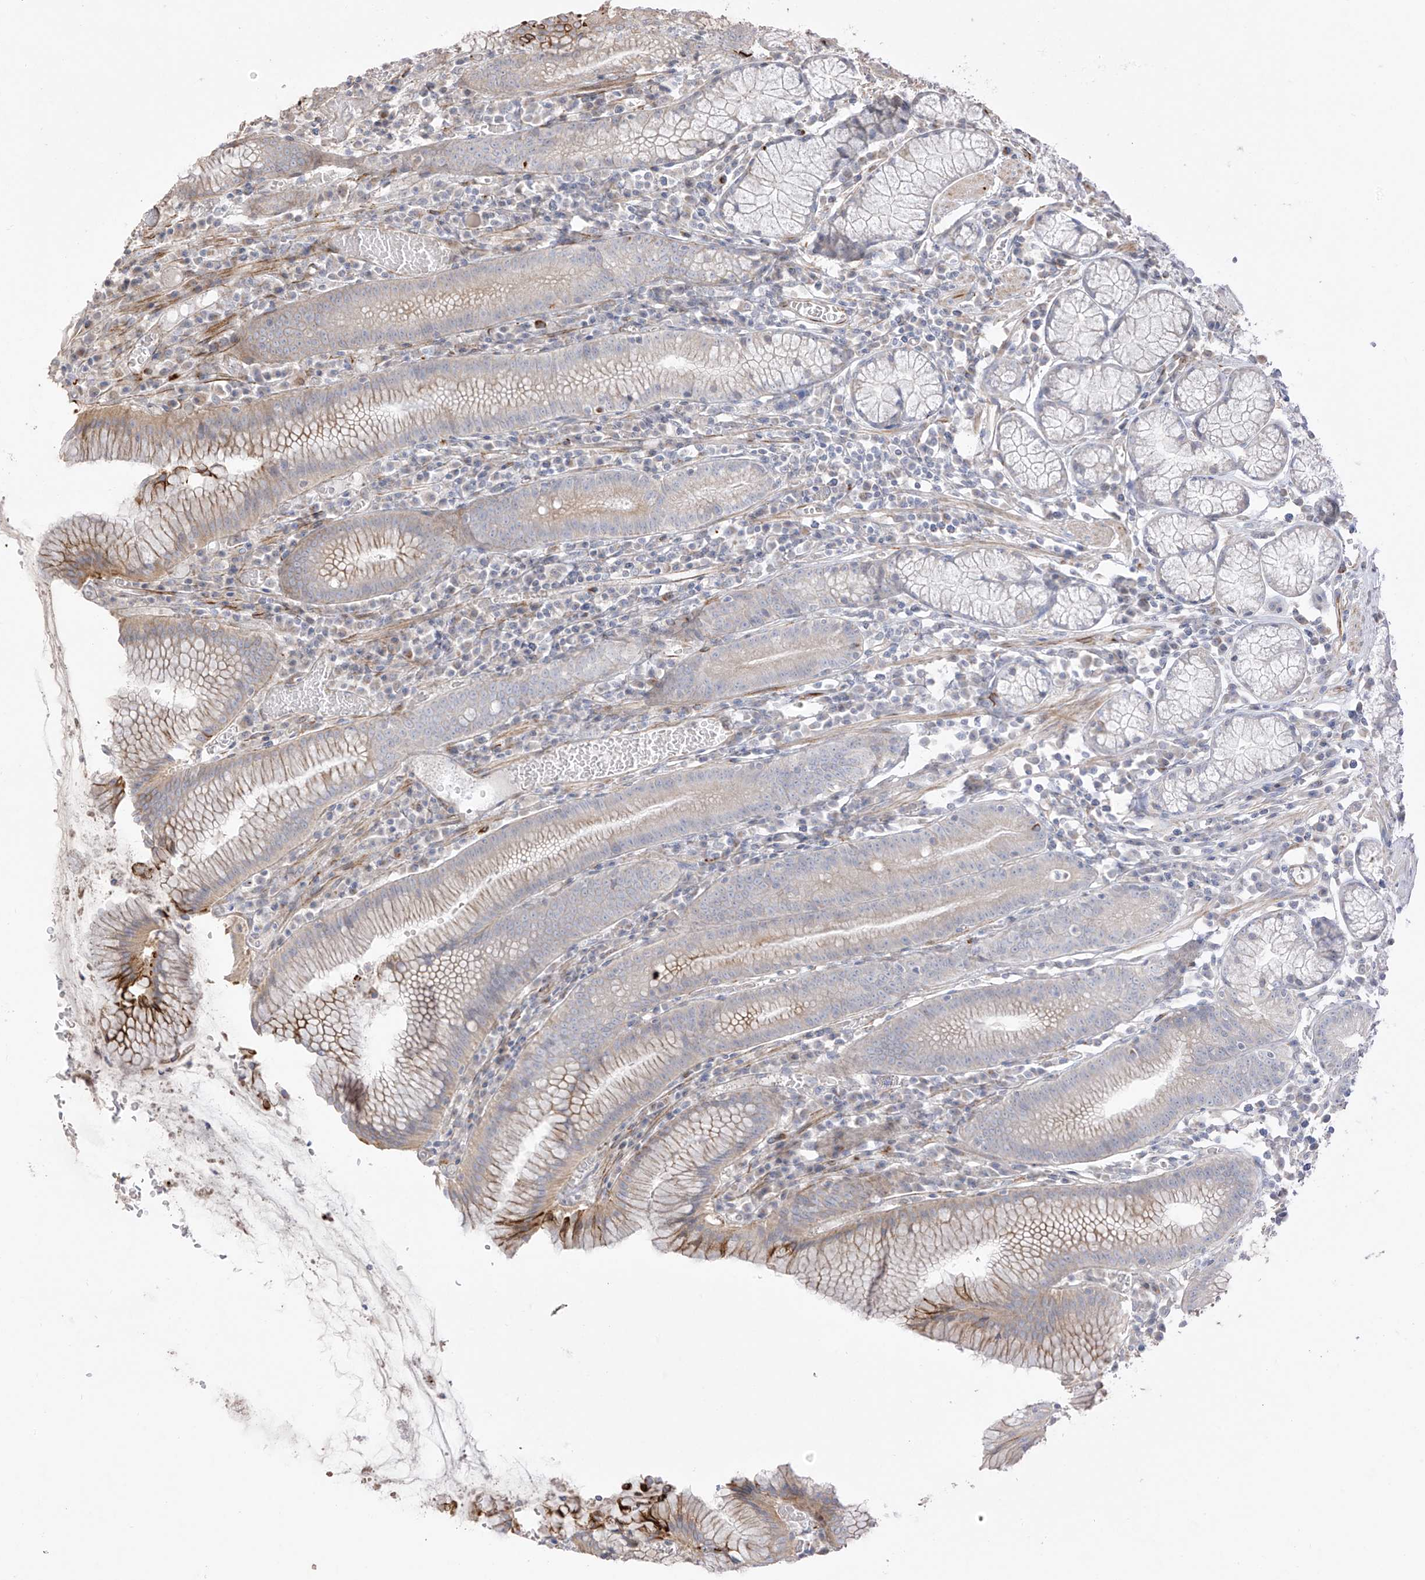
{"staining": {"intensity": "moderate", "quantity": "<25%", "location": "cytoplasmic/membranous"}, "tissue": "stomach", "cell_type": "Glandular cells", "image_type": "normal", "snomed": [{"axis": "morphology", "description": "Normal tissue, NOS"}, {"axis": "topography", "description": "Stomach"}], "caption": "Protein analysis of benign stomach reveals moderate cytoplasmic/membranous expression in approximately <25% of glandular cells.", "gene": "DCDC2", "patient": {"sex": "male", "age": 55}}